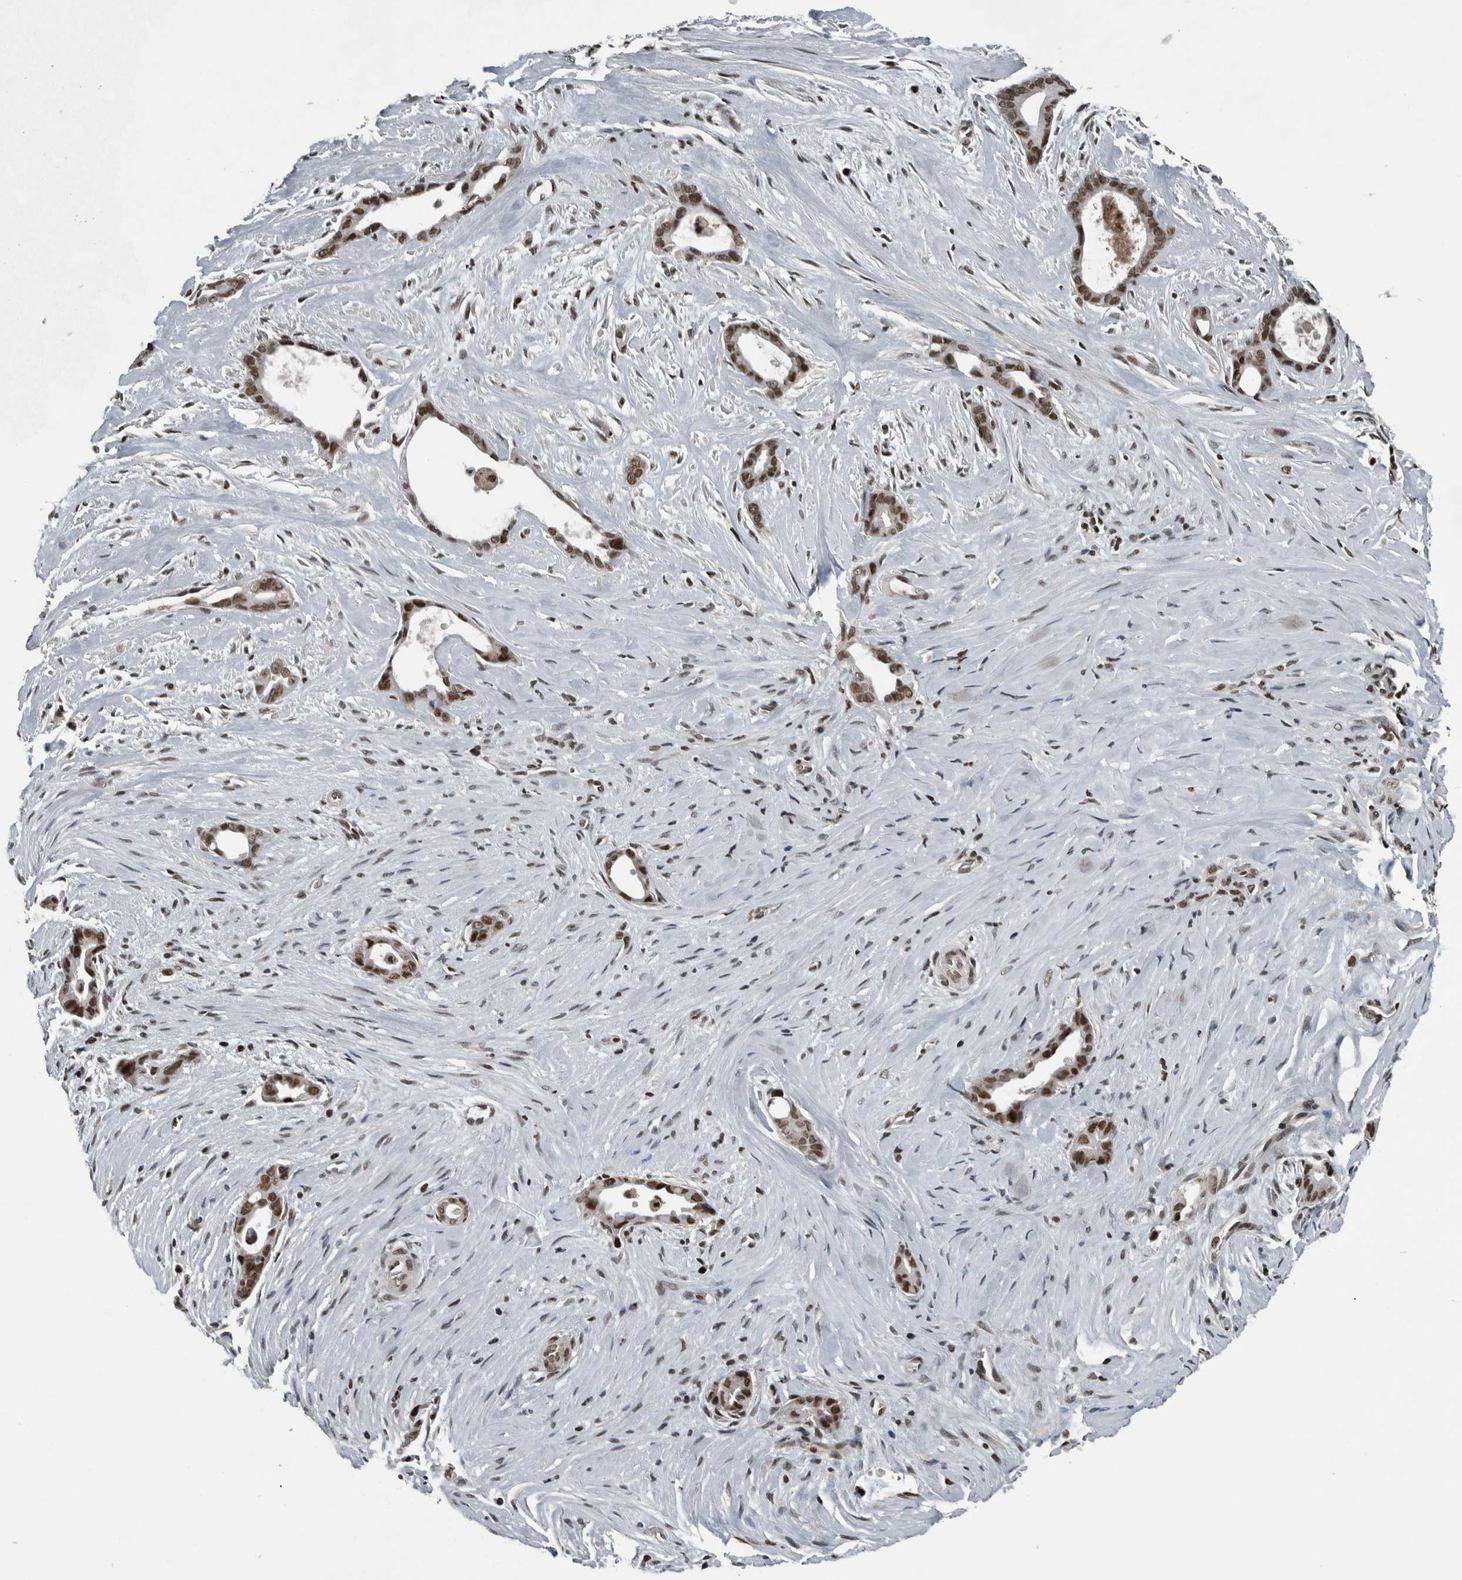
{"staining": {"intensity": "strong", "quantity": ">75%", "location": "nuclear"}, "tissue": "liver cancer", "cell_type": "Tumor cells", "image_type": "cancer", "snomed": [{"axis": "morphology", "description": "Cholangiocarcinoma"}, {"axis": "topography", "description": "Liver"}], "caption": "Immunohistochemical staining of human liver cancer (cholangiocarcinoma) reveals strong nuclear protein positivity in approximately >75% of tumor cells. The staining is performed using DAB (3,3'-diaminobenzidine) brown chromogen to label protein expression. The nuclei are counter-stained blue using hematoxylin.", "gene": "UNC50", "patient": {"sex": "female", "age": 55}}